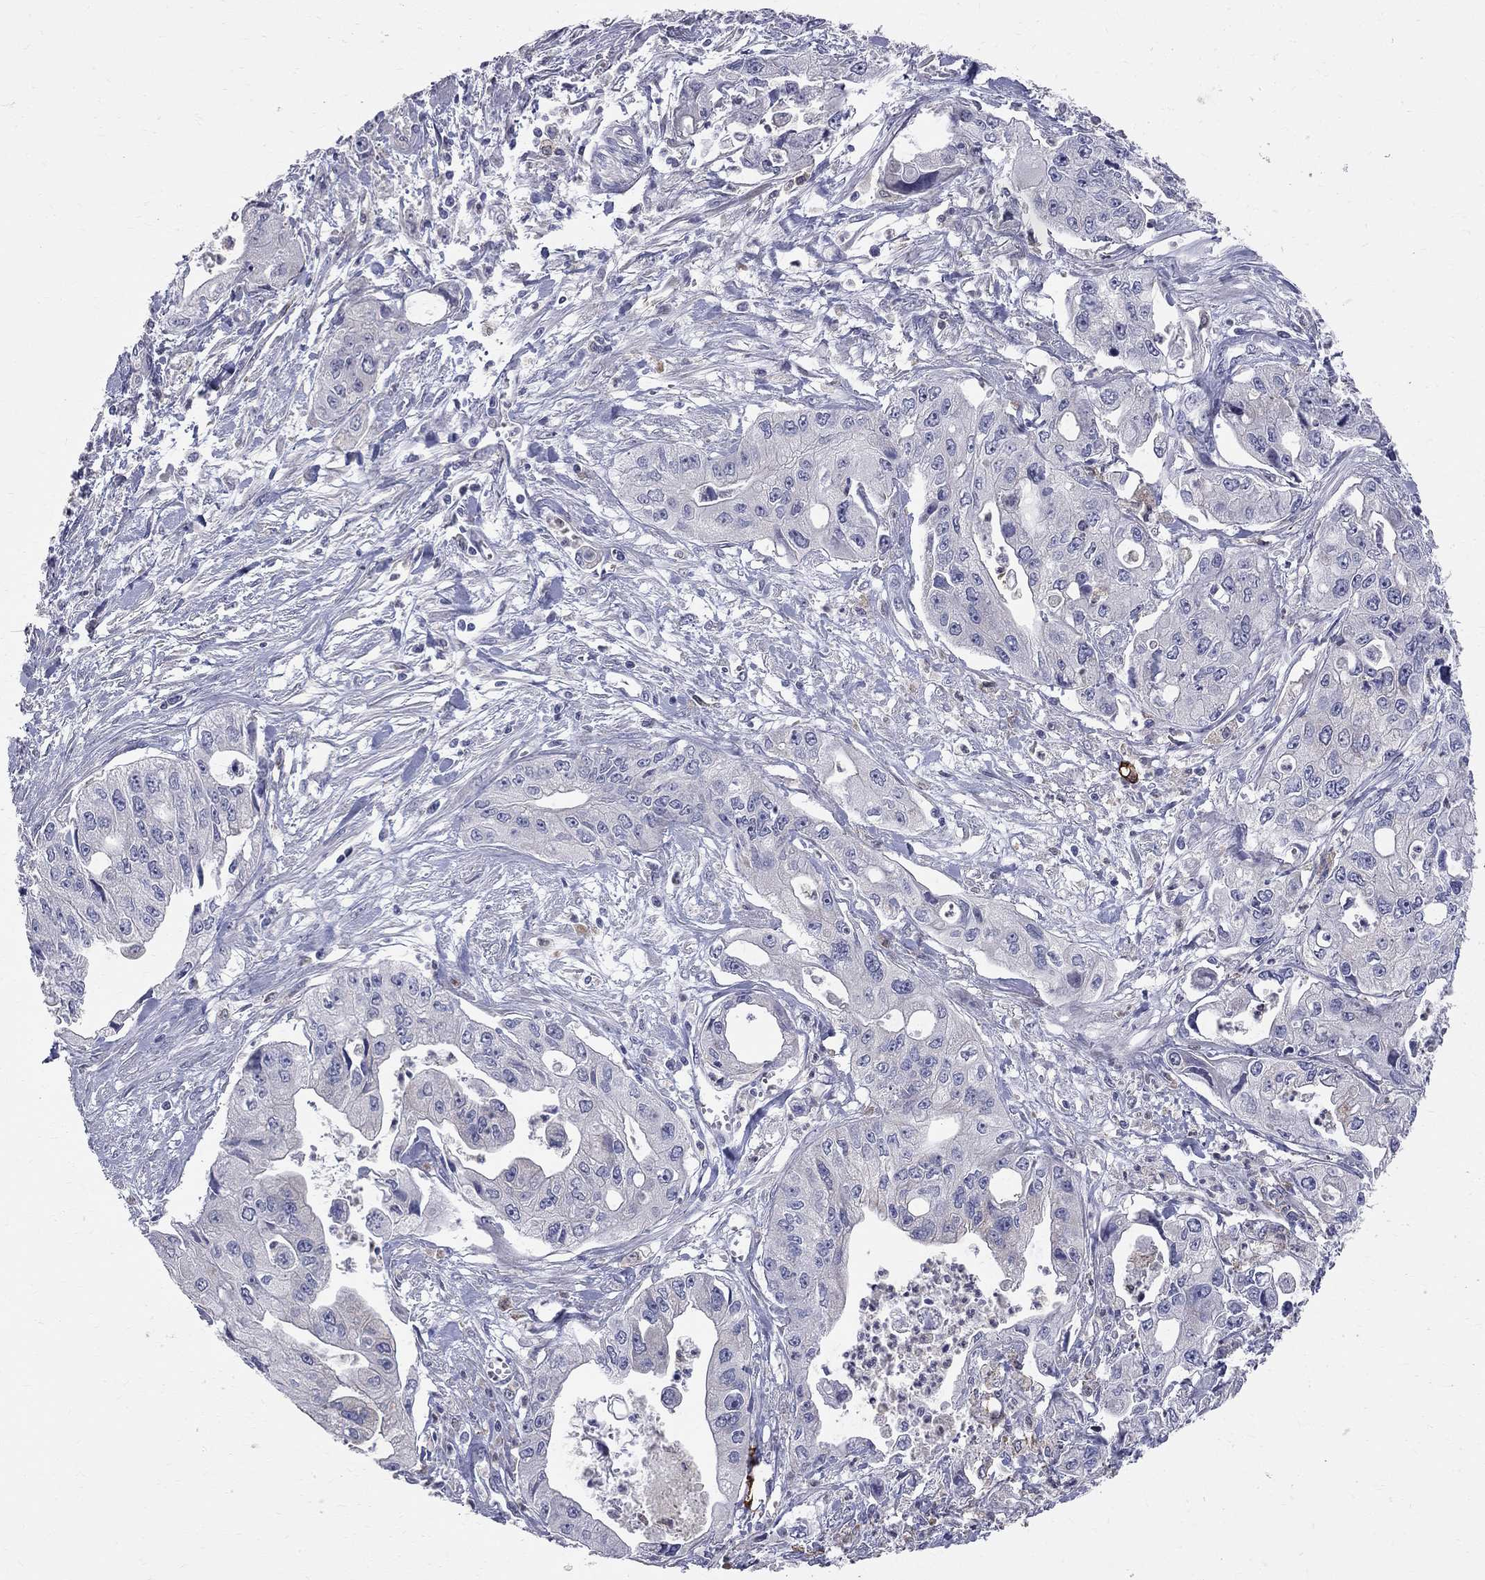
{"staining": {"intensity": "negative", "quantity": "none", "location": "none"}, "tissue": "pancreatic cancer", "cell_type": "Tumor cells", "image_type": "cancer", "snomed": [{"axis": "morphology", "description": "Adenocarcinoma, NOS"}, {"axis": "topography", "description": "Pancreas"}], "caption": "Tumor cells are negative for protein expression in human pancreatic cancer. (DAB immunohistochemistry visualized using brightfield microscopy, high magnification).", "gene": "ACSL1", "patient": {"sex": "male", "age": 70}}